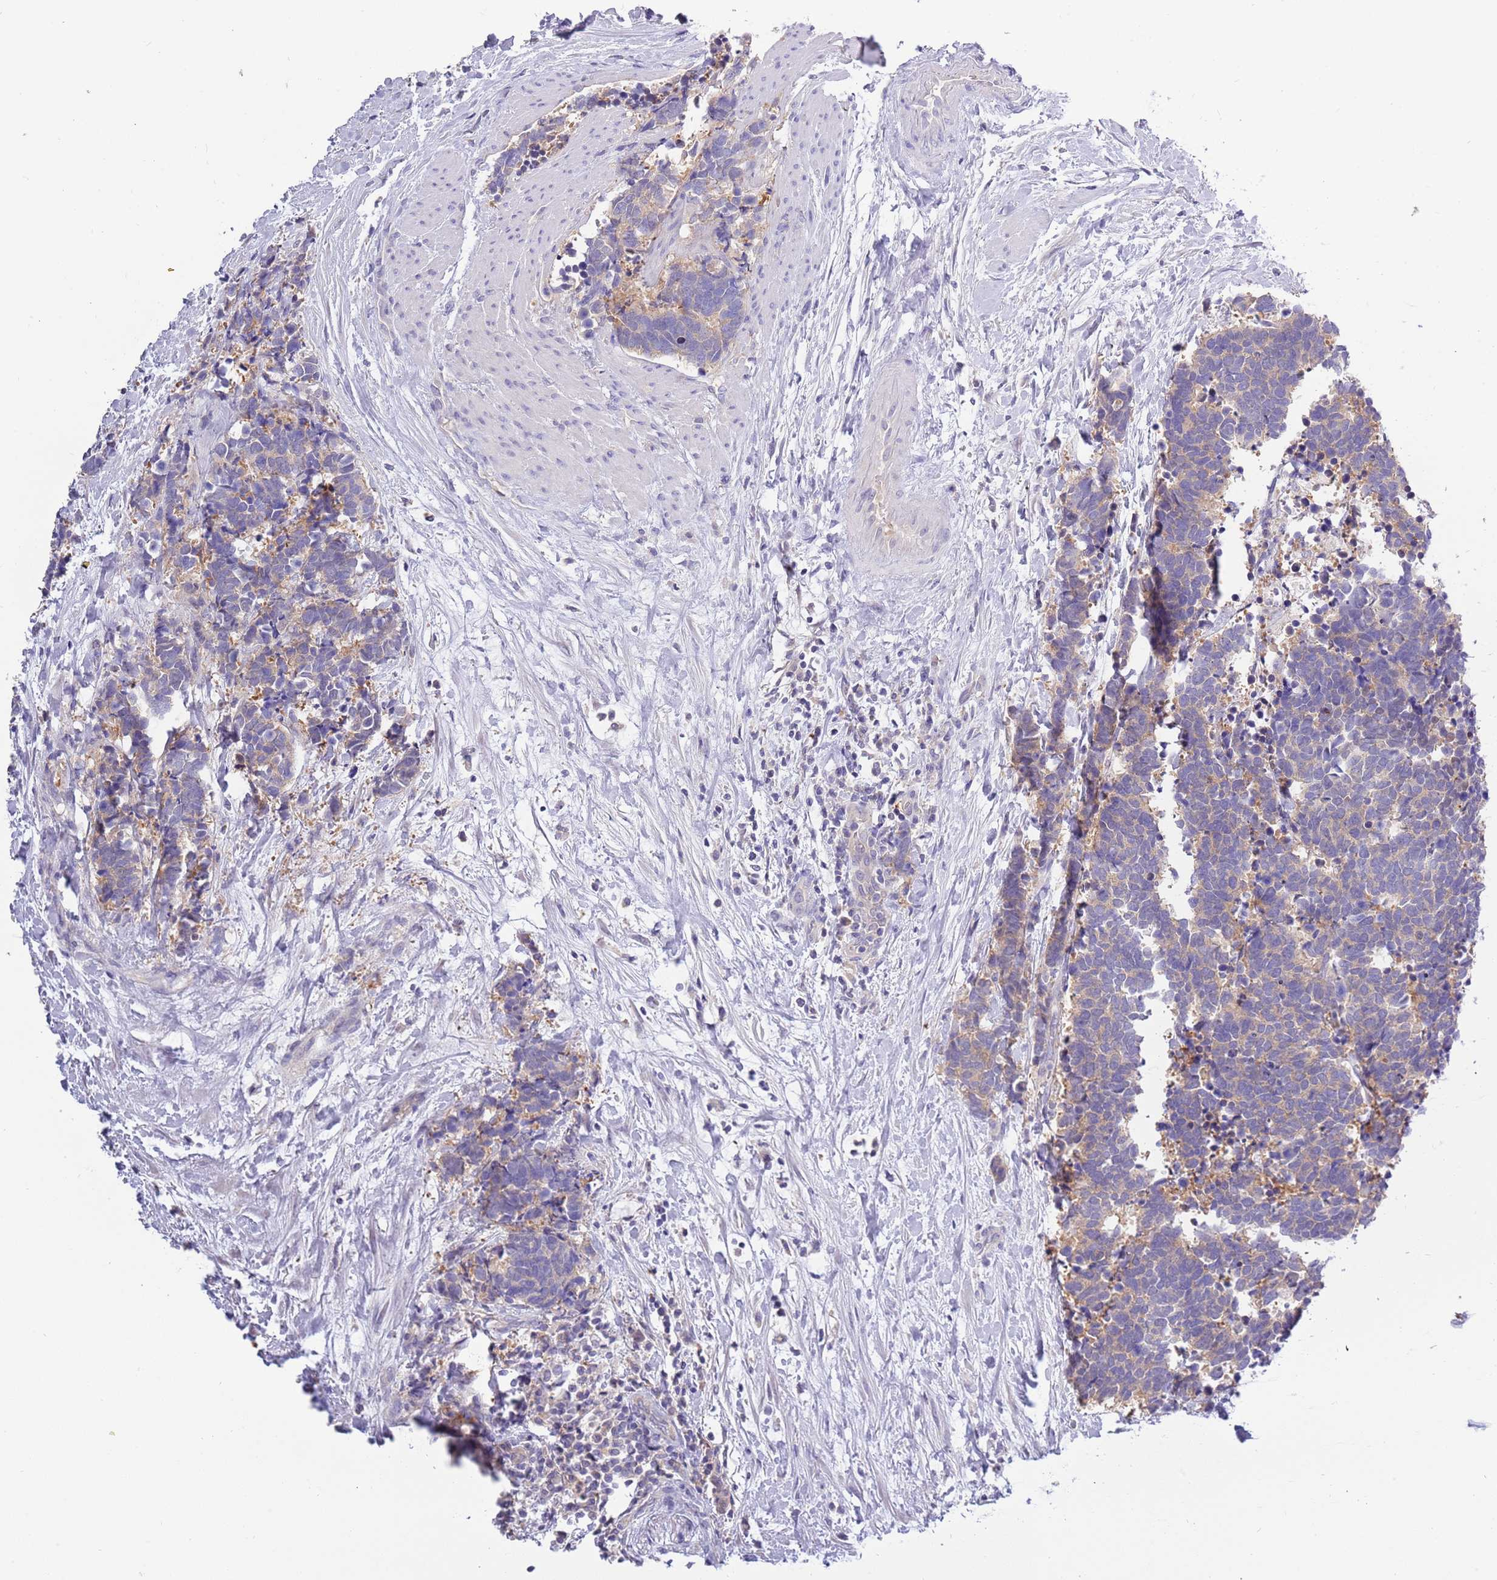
{"staining": {"intensity": "weak", "quantity": "<25%", "location": "cytoplasmic/membranous"}, "tissue": "carcinoid", "cell_type": "Tumor cells", "image_type": "cancer", "snomed": [{"axis": "morphology", "description": "Carcinoma, NOS"}, {"axis": "morphology", "description": "Carcinoid, malignant, NOS"}, {"axis": "topography", "description": "Prostate"}], "caption": "This photomicrograph is of carcinoma stained with immunohistochemistry to label a protein in brown with the nuclei are counter-stained blue. There is no staining in tumor cells.", "gene": "STIP1", "patient": {"sex": "male", "age": 57}}